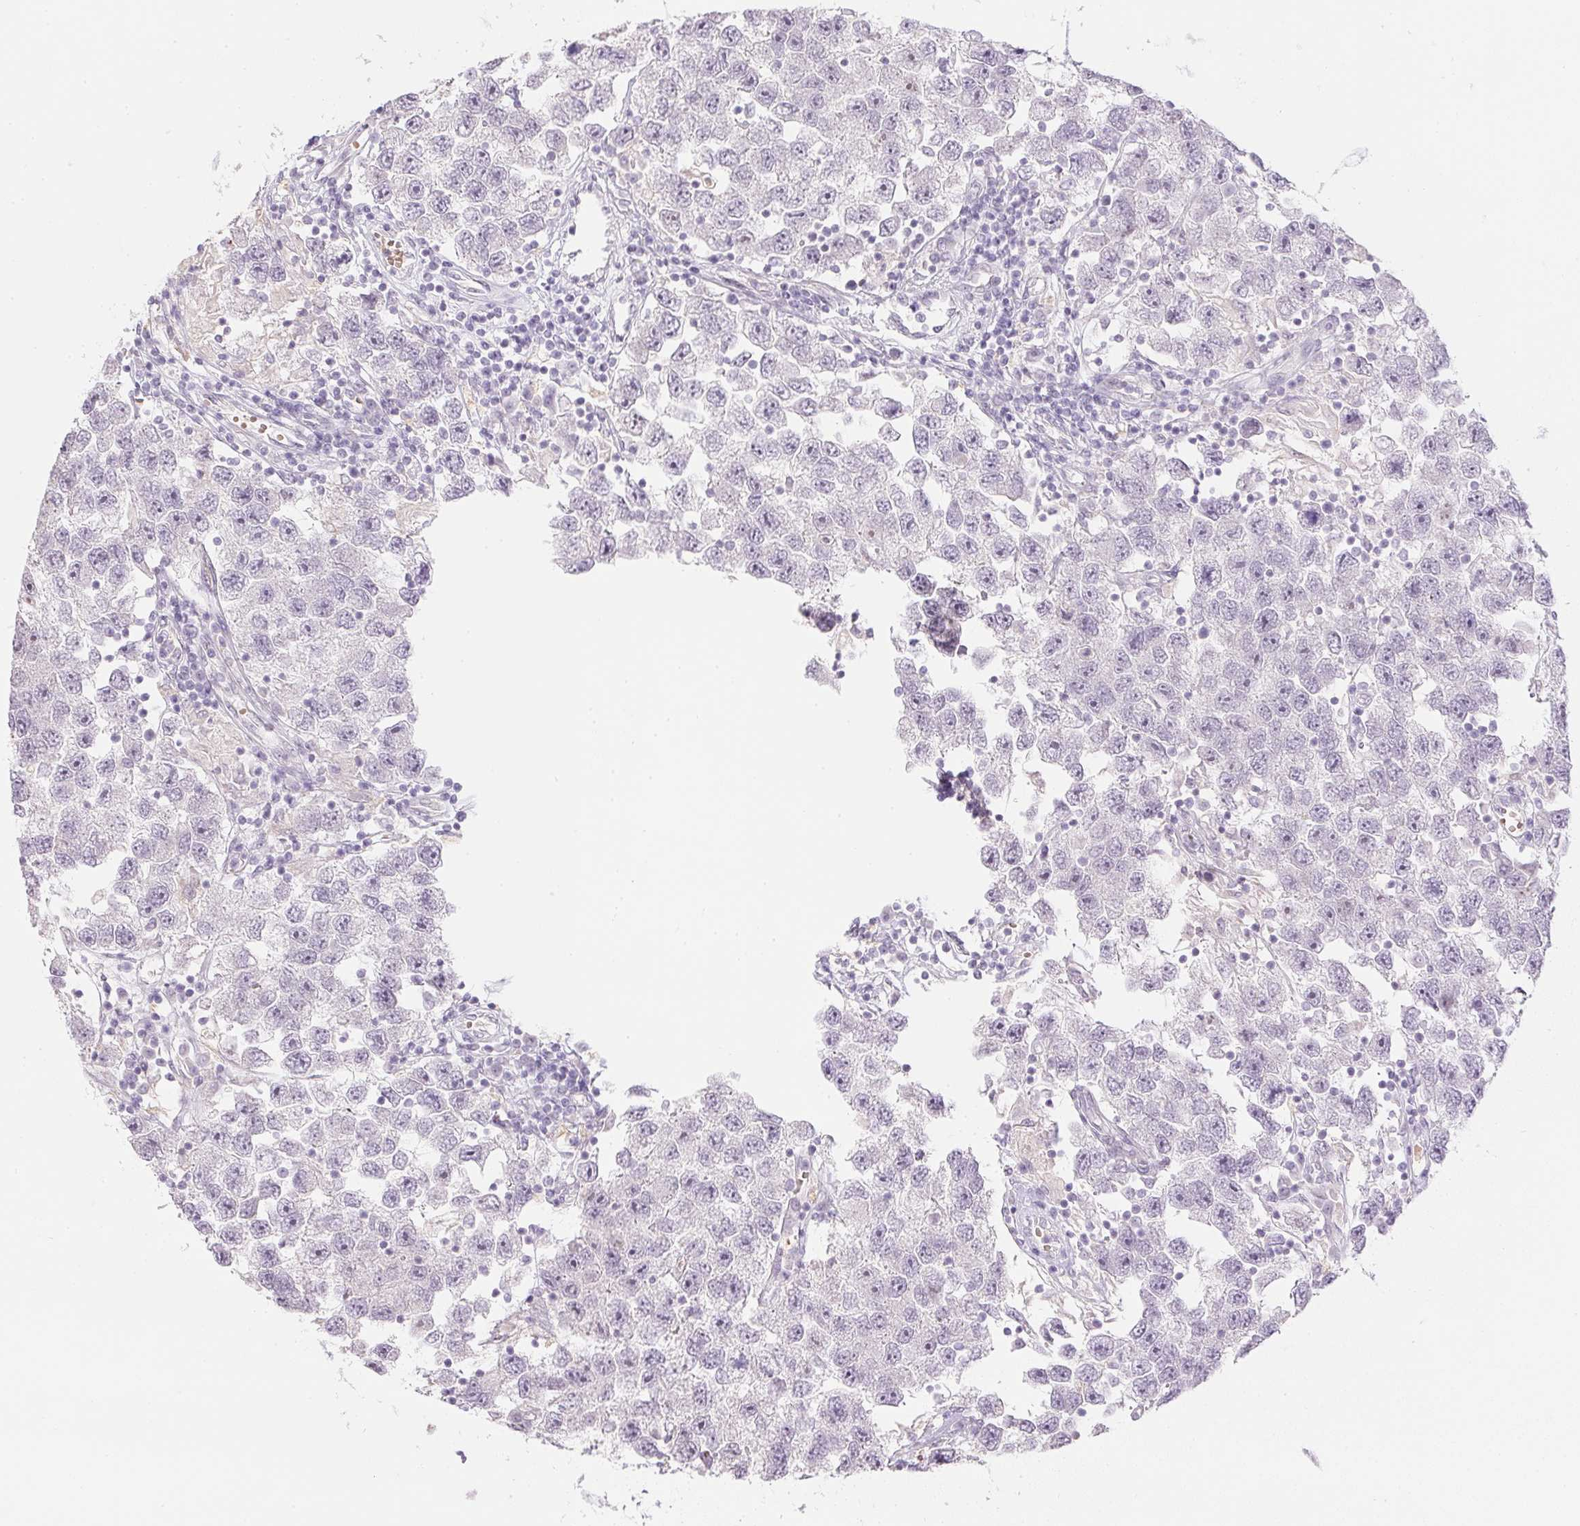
{"staining": {"intensity": "negative", "quantity": "none", "location": "none"}, "tissue": "testis cancer", "cell_type": "Tumor cells", "image_type": "cancer", "snomed": [{"axis": "morphology", "description": "Seminoma, NOS"}, {"axis": "topography", "description": "Testis"}], "caption": "Immunohistochemistry (IHC) of testis cancer (seminoma) exhibits no staining in tumor cells.", "gene": "CTCFL", "patient": {"sex": "male", "age": 26}}